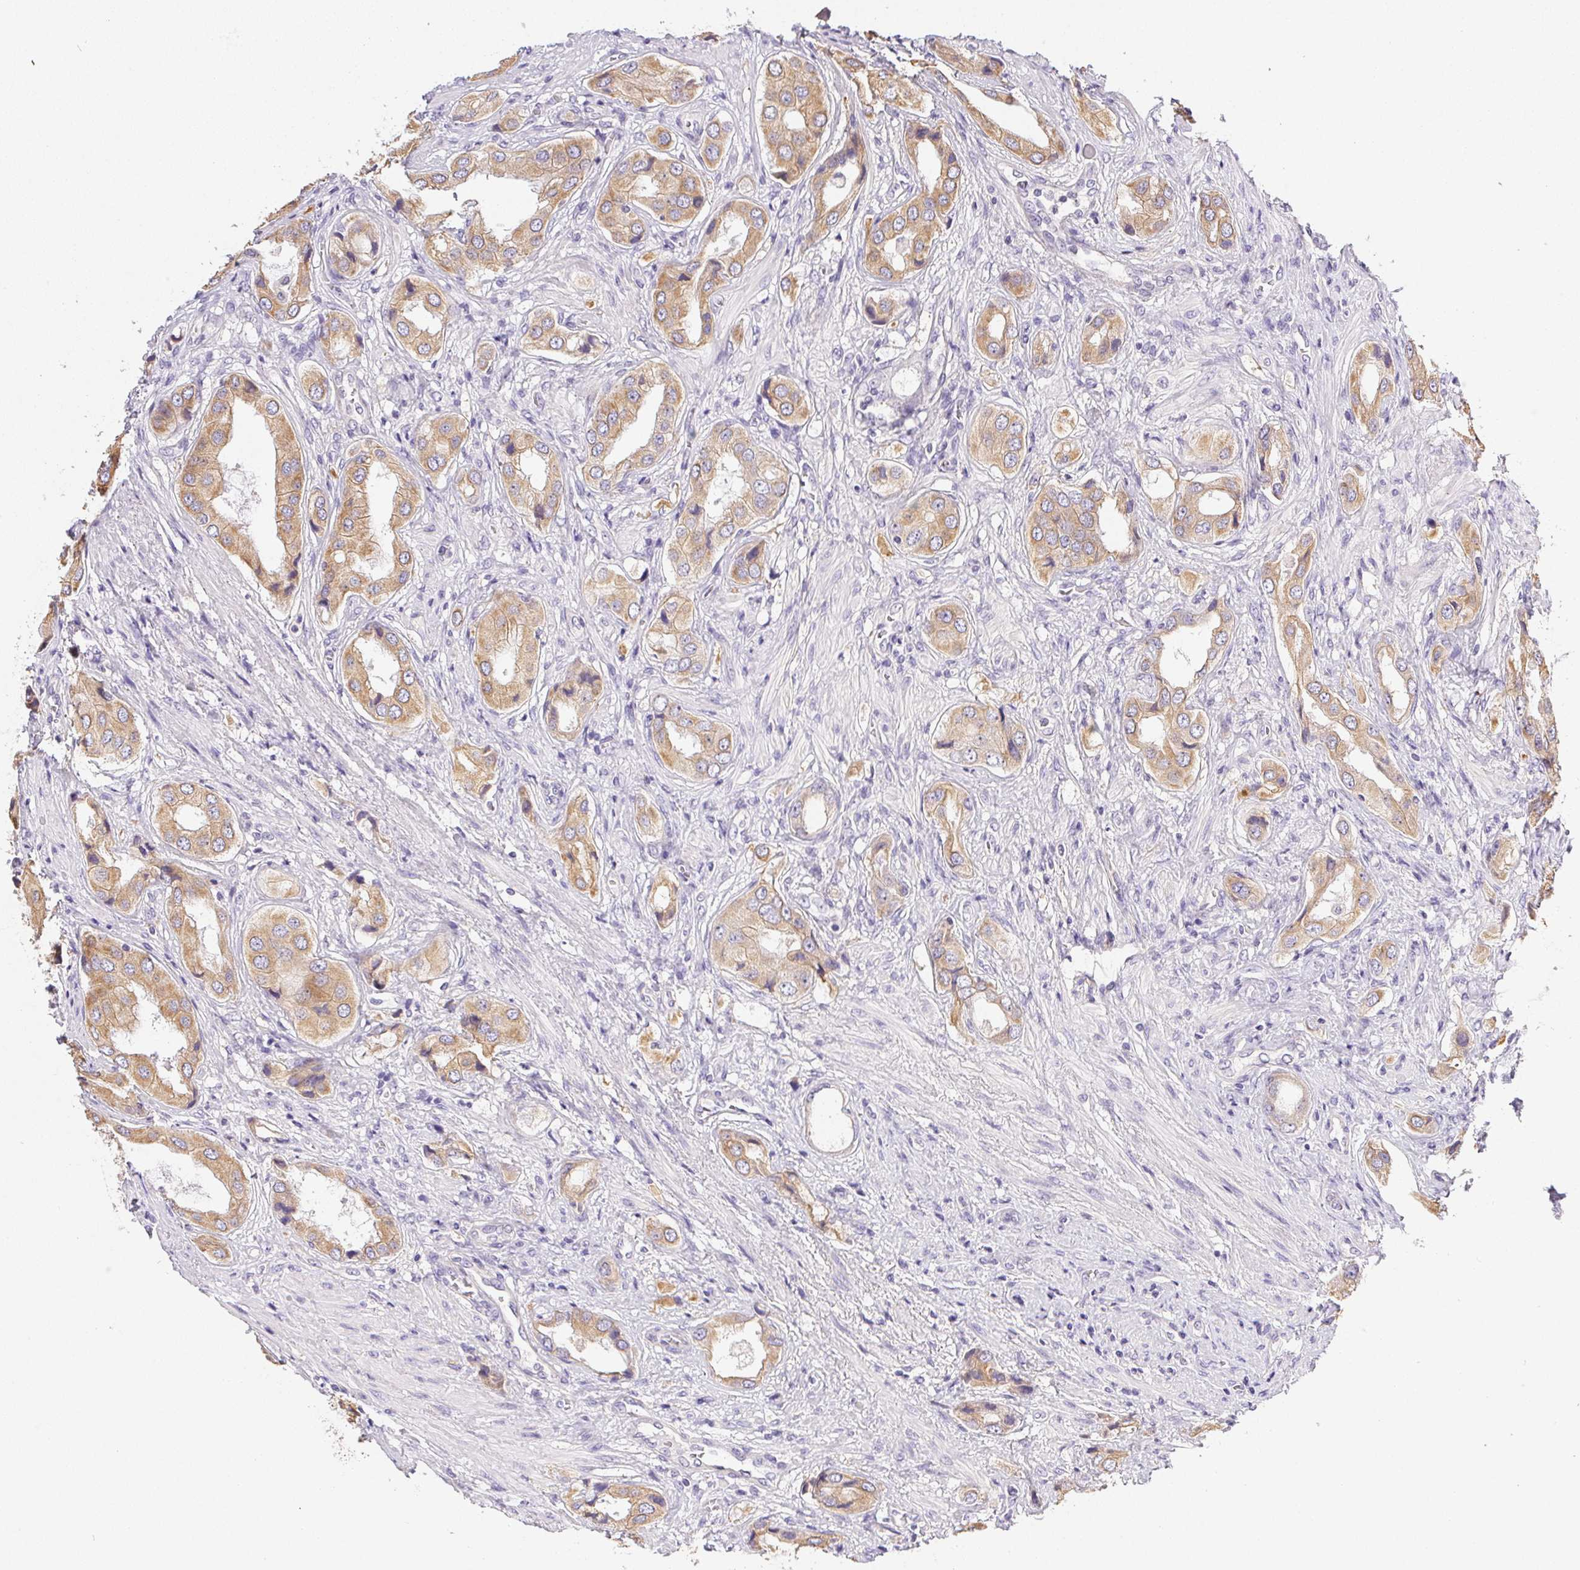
{"staining": {"intensity": "moderate", "quantity": "25%-75%", "location": "cytoplasmic/membranous"}, "tissue": "prostate cancer", "cell_type": "Tumor cells", "image_type": "cancer", "snomed": [{"axis": "morphology", "description": "Adenocarcinoma, NOS"}, {"axis": "topography", "description": "Prostate"}], "caption": "Protein expression by immunohistochemistry displays moderate cytoplasmic/membranous expression in approximately 25%-75% of tumor cells in adenocarcinoma (prostate).", "gene": "SLC17A7", "patient": {"sex": "male", "age": 63}}